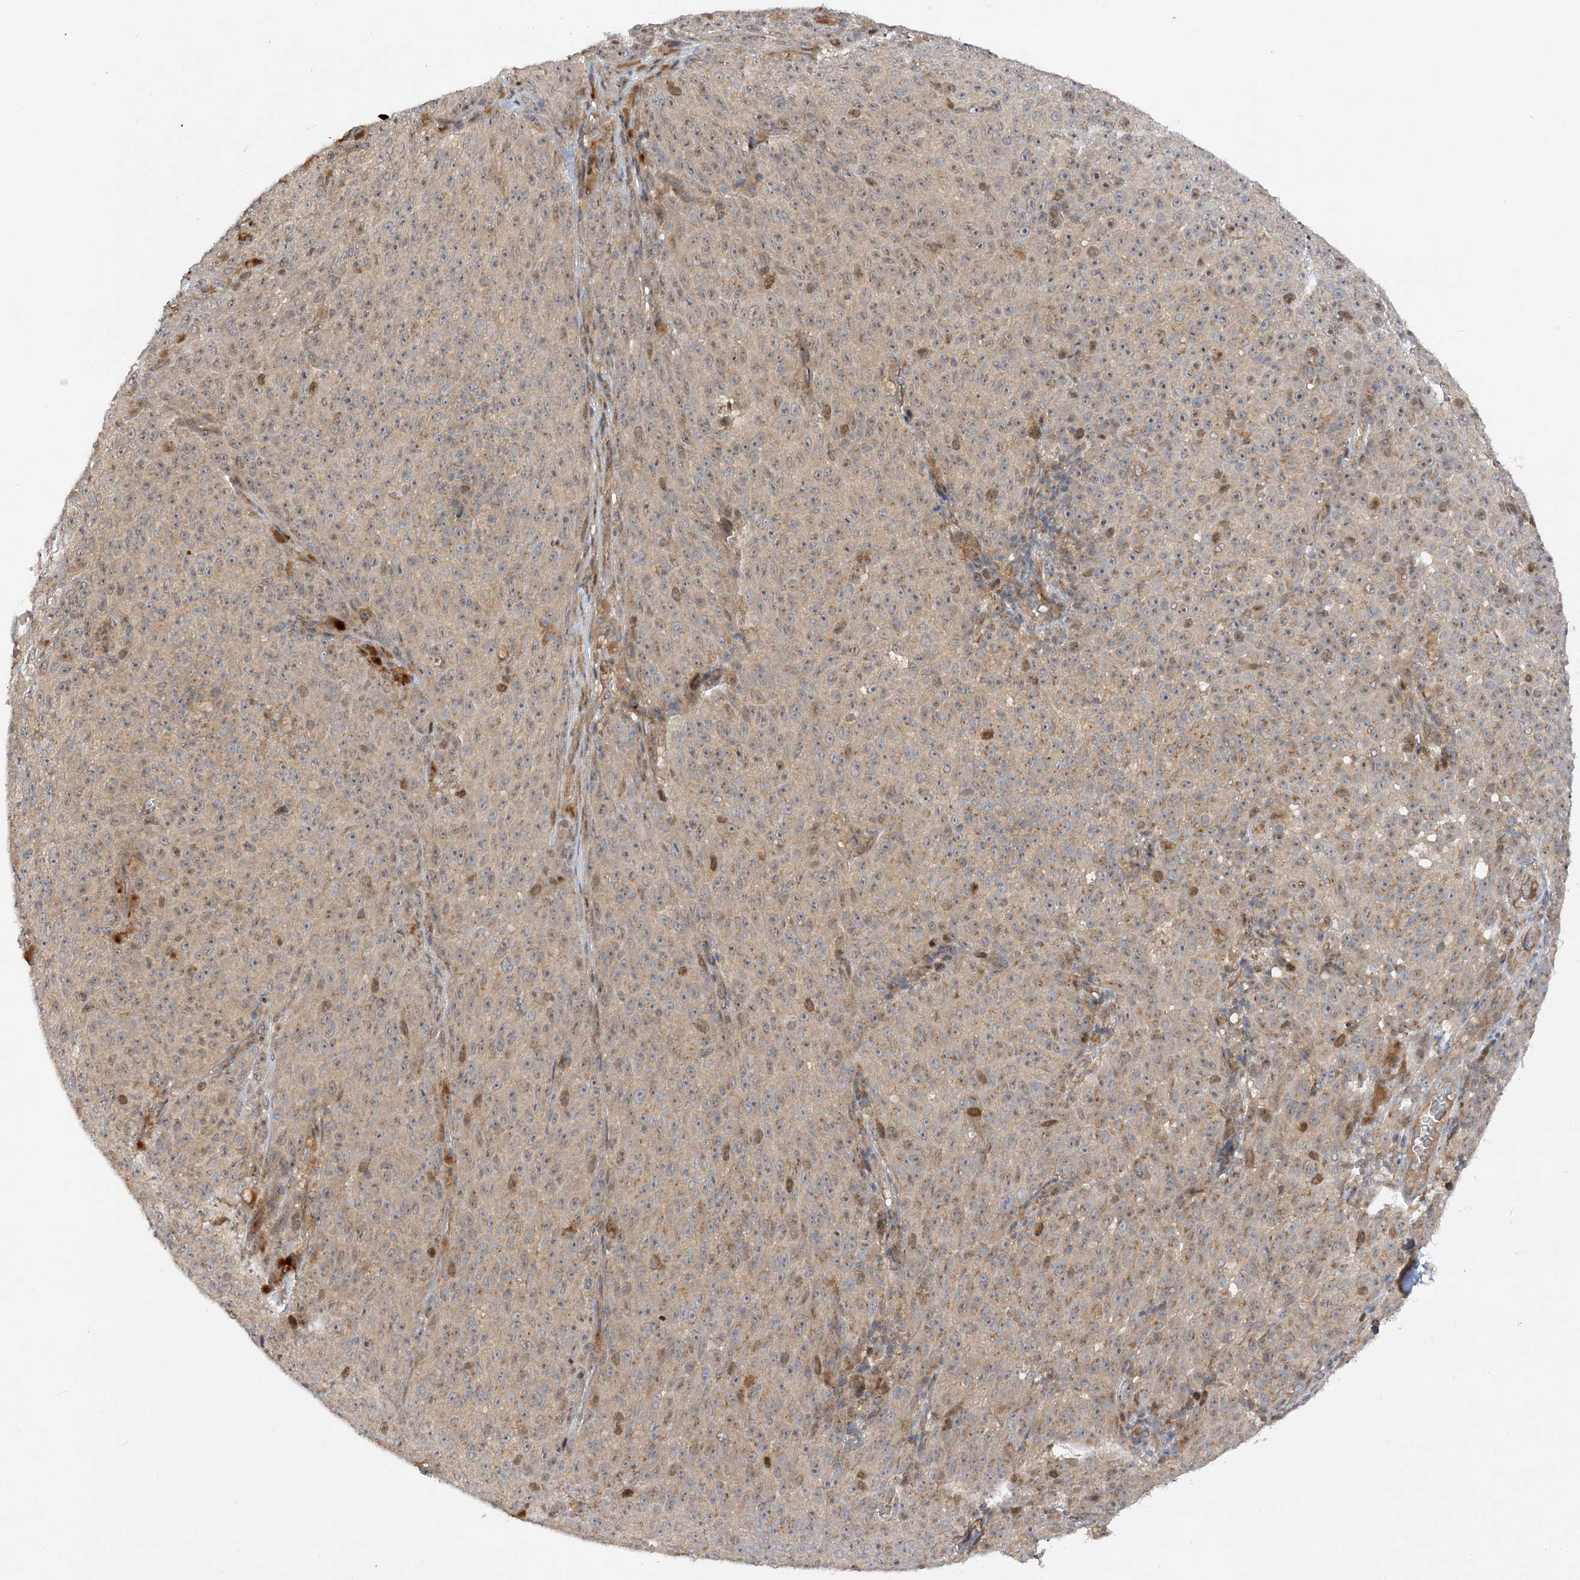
{"staining": {"intensity": "weak", "quantity": "25%-75%", "location": "cytoplasmic/membranous,nuclear"}, "tissue": "melanoma", "cell_type": "Tumor cells", "image_type": "cancer", "snomed": [{"axis": "morphology", "description": "Malignant melanoma, NOS"}, {"axis": "topography", "description": "Skin"}], "caption": "Immunohistochemical staining of human melanoma exhibits low levels of weak cytoplasmic/membranous and nuclear protein expression in approximately 25%-75% of tumor cells.", "gene": "MXI1", "patient": {"sex": "female", "age": 82}}